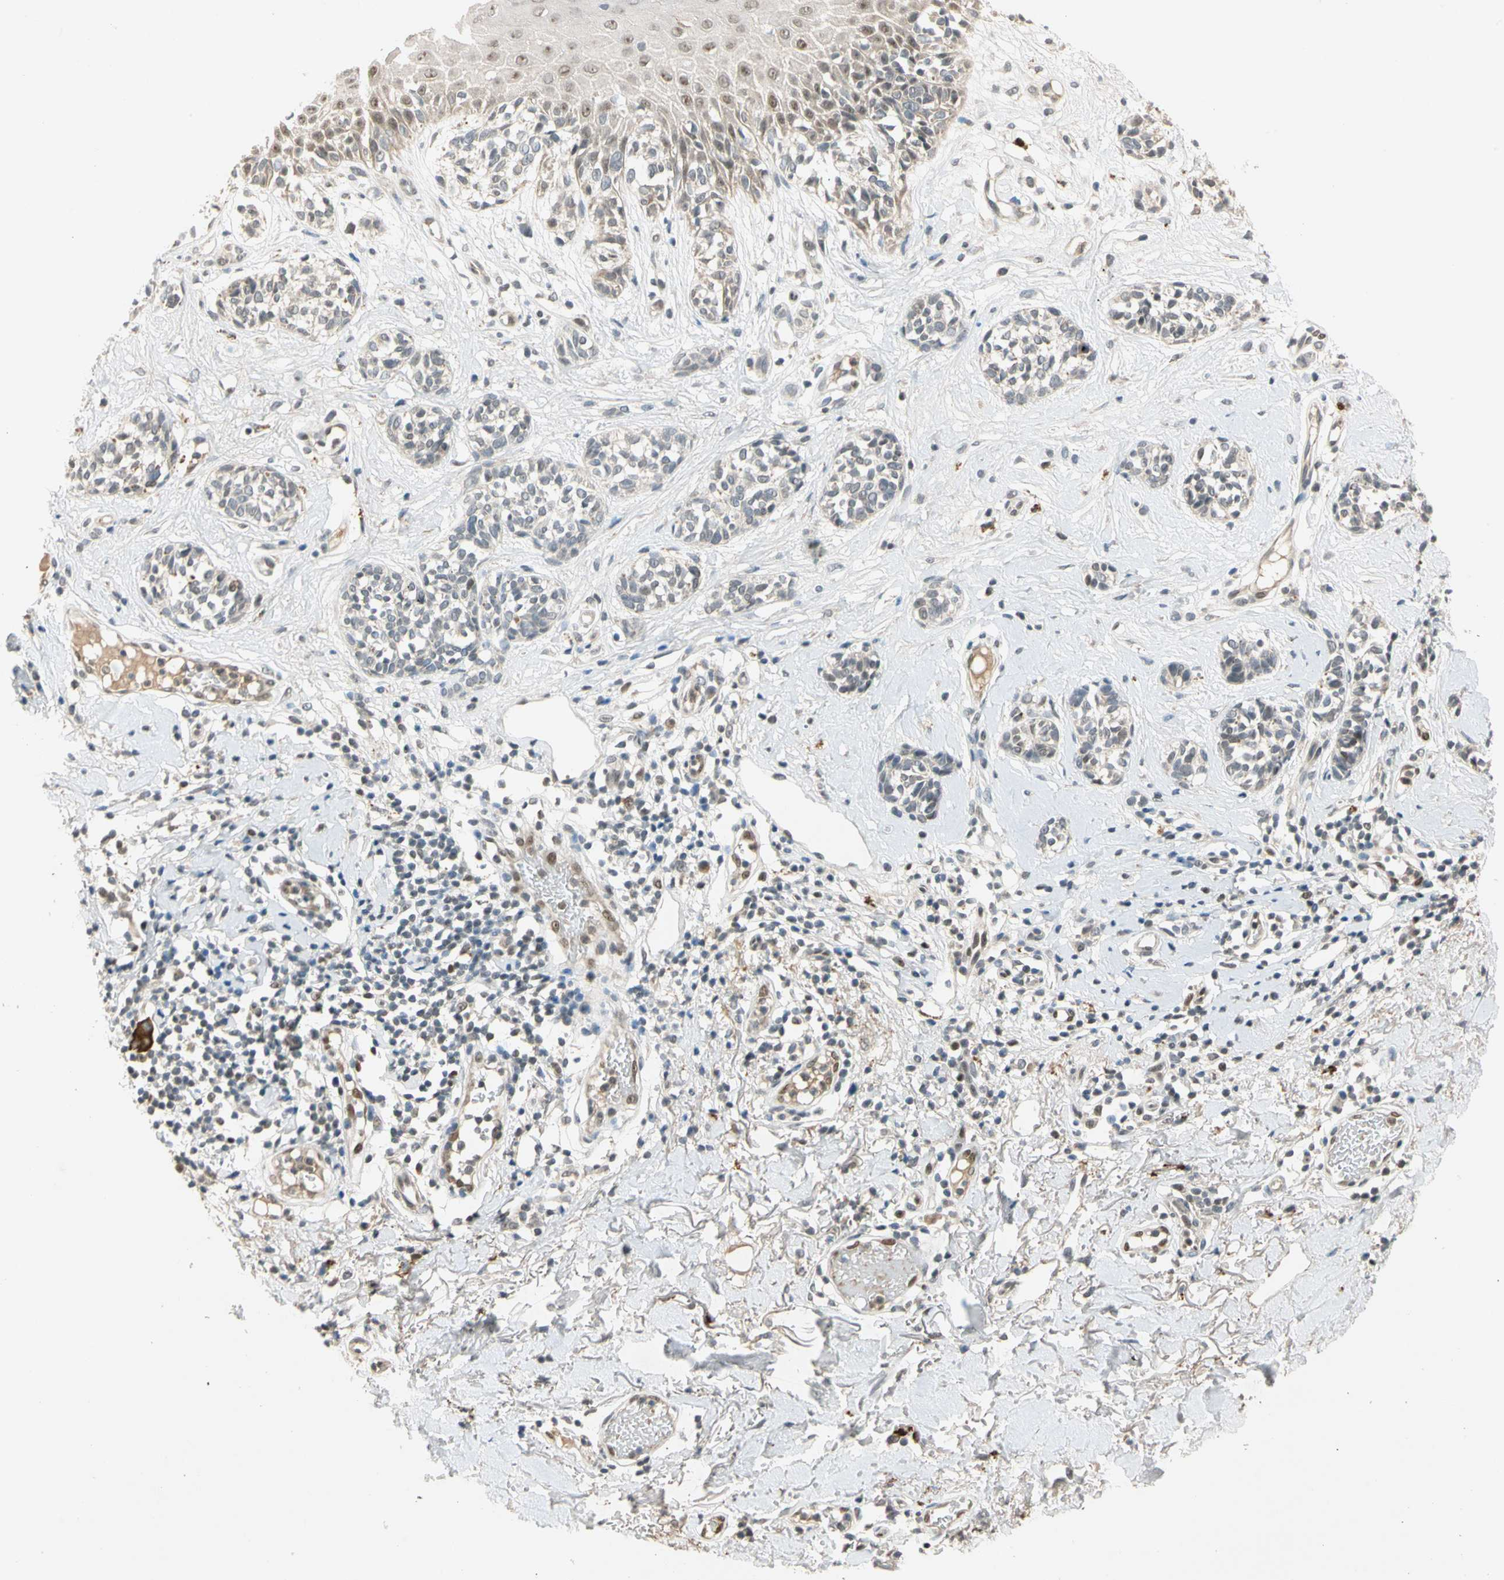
{"staining": {"intensity": "negative", "quantity": "none", "location": "none"}, "tissue": "melanoma", "cell_type": "Tumor cells", "image_type": "cancer", "snomed": [{"axis": "morphology", "description": "Malignant melanoma, NOS"}, {"axis": "topography", "description": "Skin"}], "caption": "This image is of malignant melanoma stained with immunohistochemistry to label a protein in brown with the nuclei are counter-stained blue. There is no expression in tumor cells.", "gene": "RIOX2", "patient": {"sex": "male", "age": 64}}